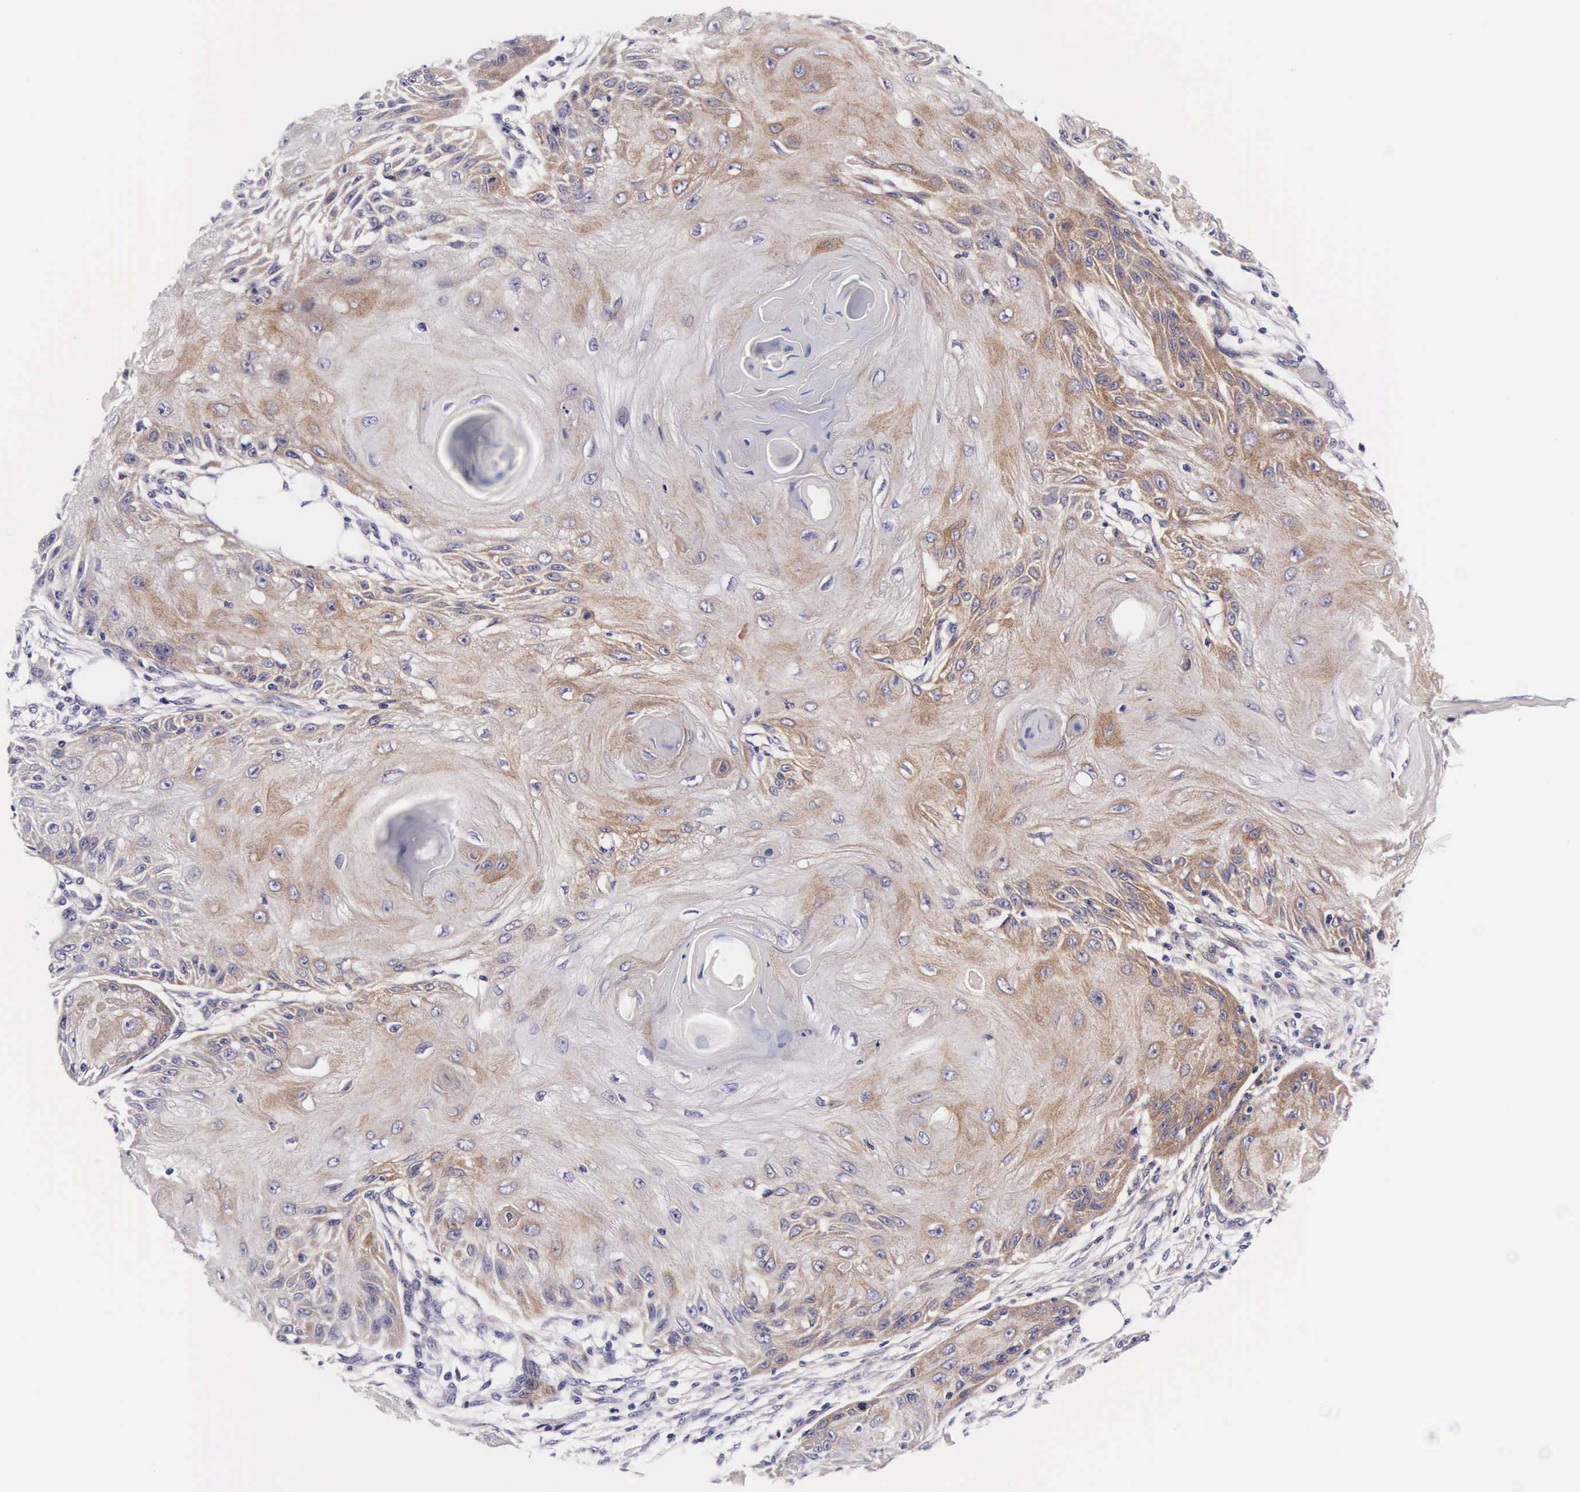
{"staining": {"intensity": "weak", "quantity": "25%-75%", "location": "cytoplasmic/membranous"}, "tissue": "skin cancer", "cell_type": "Tumor cells", "image_type": "cancer", "snomed": [{"axis": "morphology", "description": "Squamous cell carcinoma, NOS"}, {"axis": "topography", "description": "Skin"}], "caption": "A brown stain labels weak cytoplasmic/membranous expression of a protein in human squamous cell carcinoma (skin) tumor cells. (DAB = brown stain, brightfield microscopy at high magnification).", "gene": "UPRT", "patient": {"sex": "female", "age": 88}}